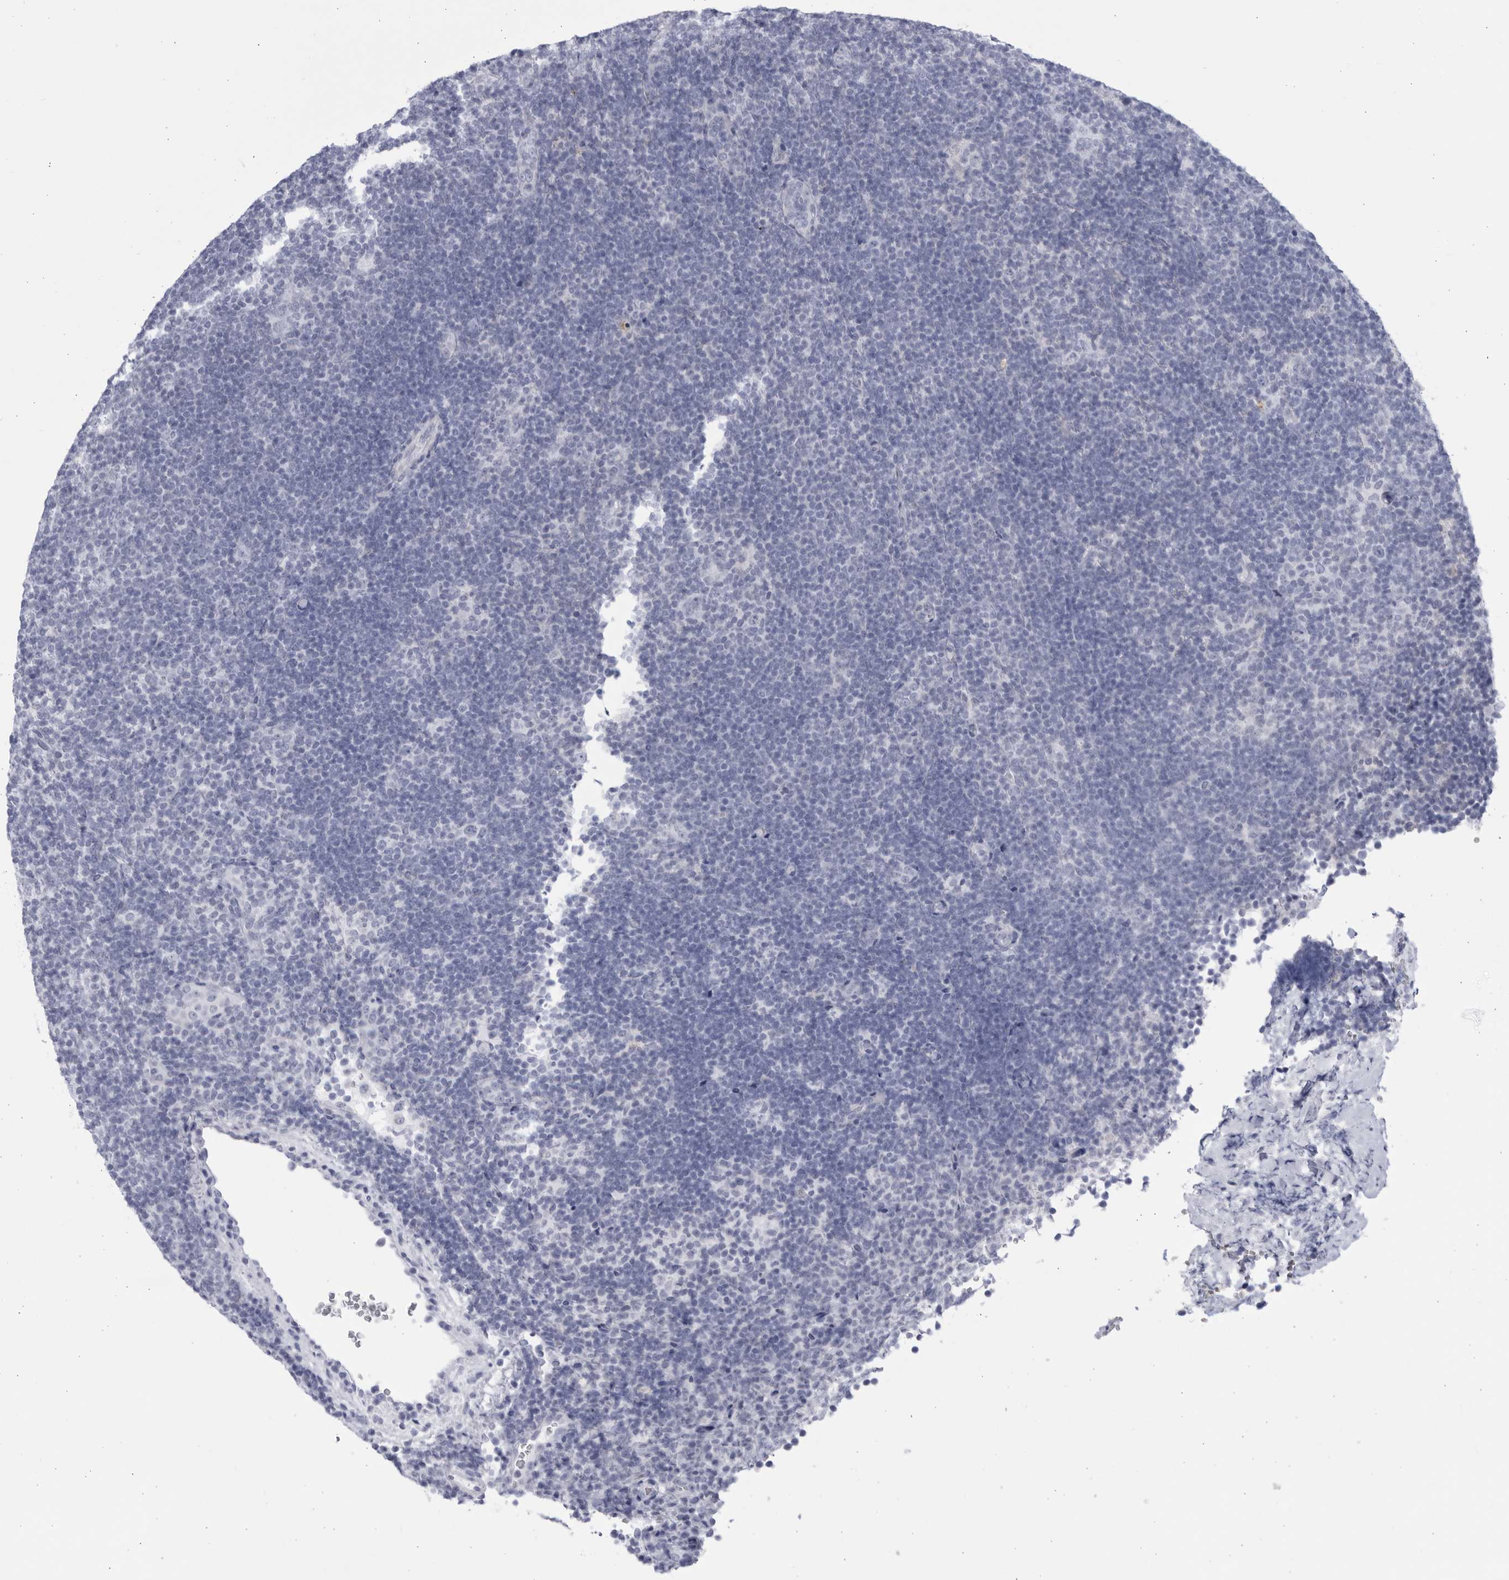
{"staining": {"intensity": "negative", "quantity": "none", "location": "none"}, "tissue": "lymphoma", "cell_type": "Tumor cells", "image_type": "cancer", "snomed": [{"axis": "morphology", "description": "Hodgkin's disease, NOS"}, {"axis": "topography", "description": "Lymph node"}], "caption": "A high-resolution image shows immunohistochemistry (IHC) staining of Hodgkin's disease, which exhibits no significant staining in tumor cells.", "gene": "CCDC181", "patient": {"sex": "female", "age": 57}}